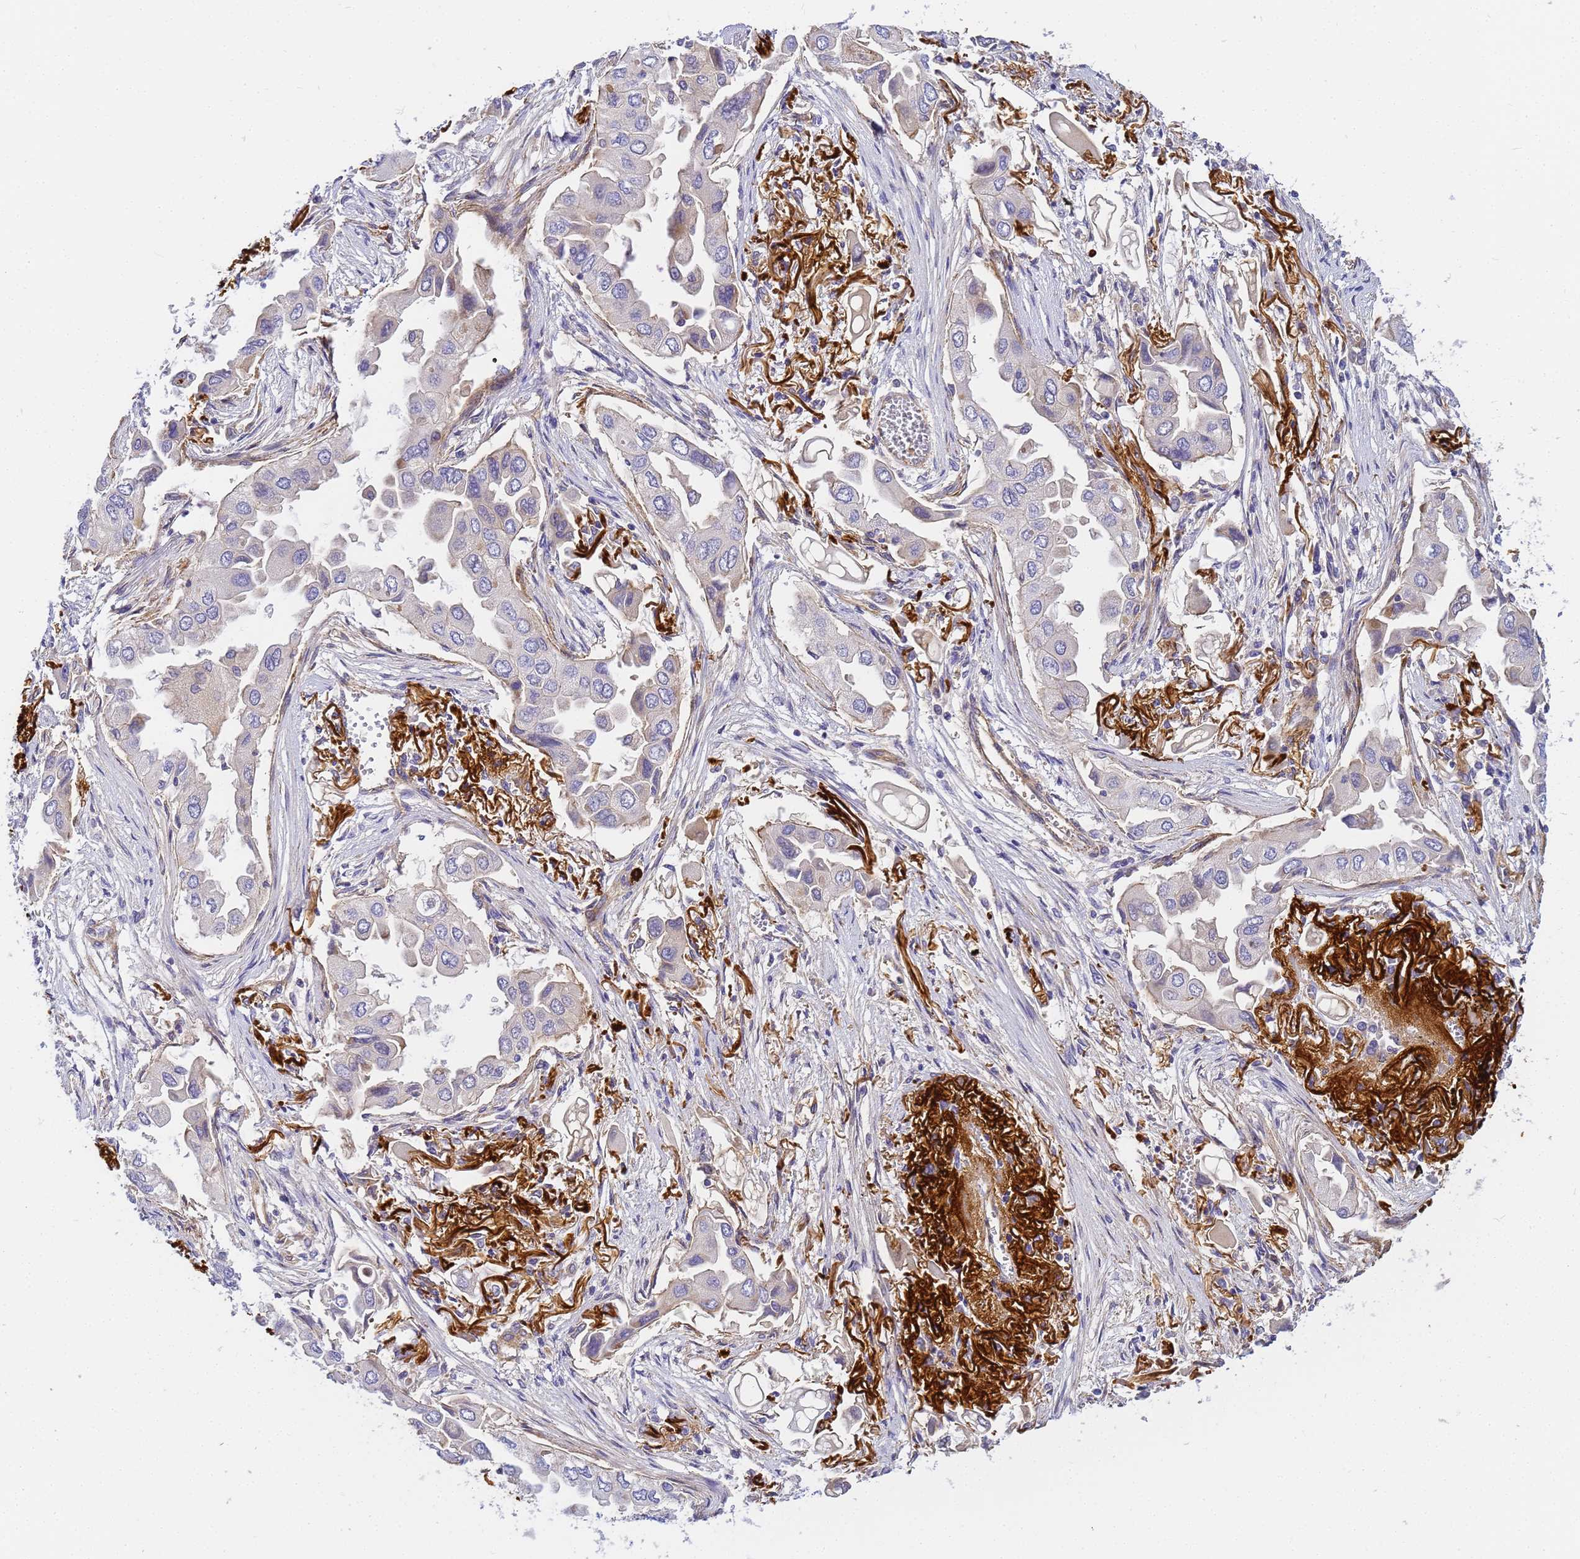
{"staining": {"intensity": "negative", "quantity": "none", "location": "none"}, "tissue": "lung cancer", "cell_type": "Tumor cells", "image_type": "cancer", "snomed": [{"axis": "morphology", "description": "Adenocarcinoma, NOS"}, {"axis": "topography", "description": "Lung"}], "caption": "A histopathology image of adenocarcinoma (lung) stained for a protein displays no brown staining in tumor cells.", "gene": "MYL12A", "patient": {"sex": "female", "age": 76}}